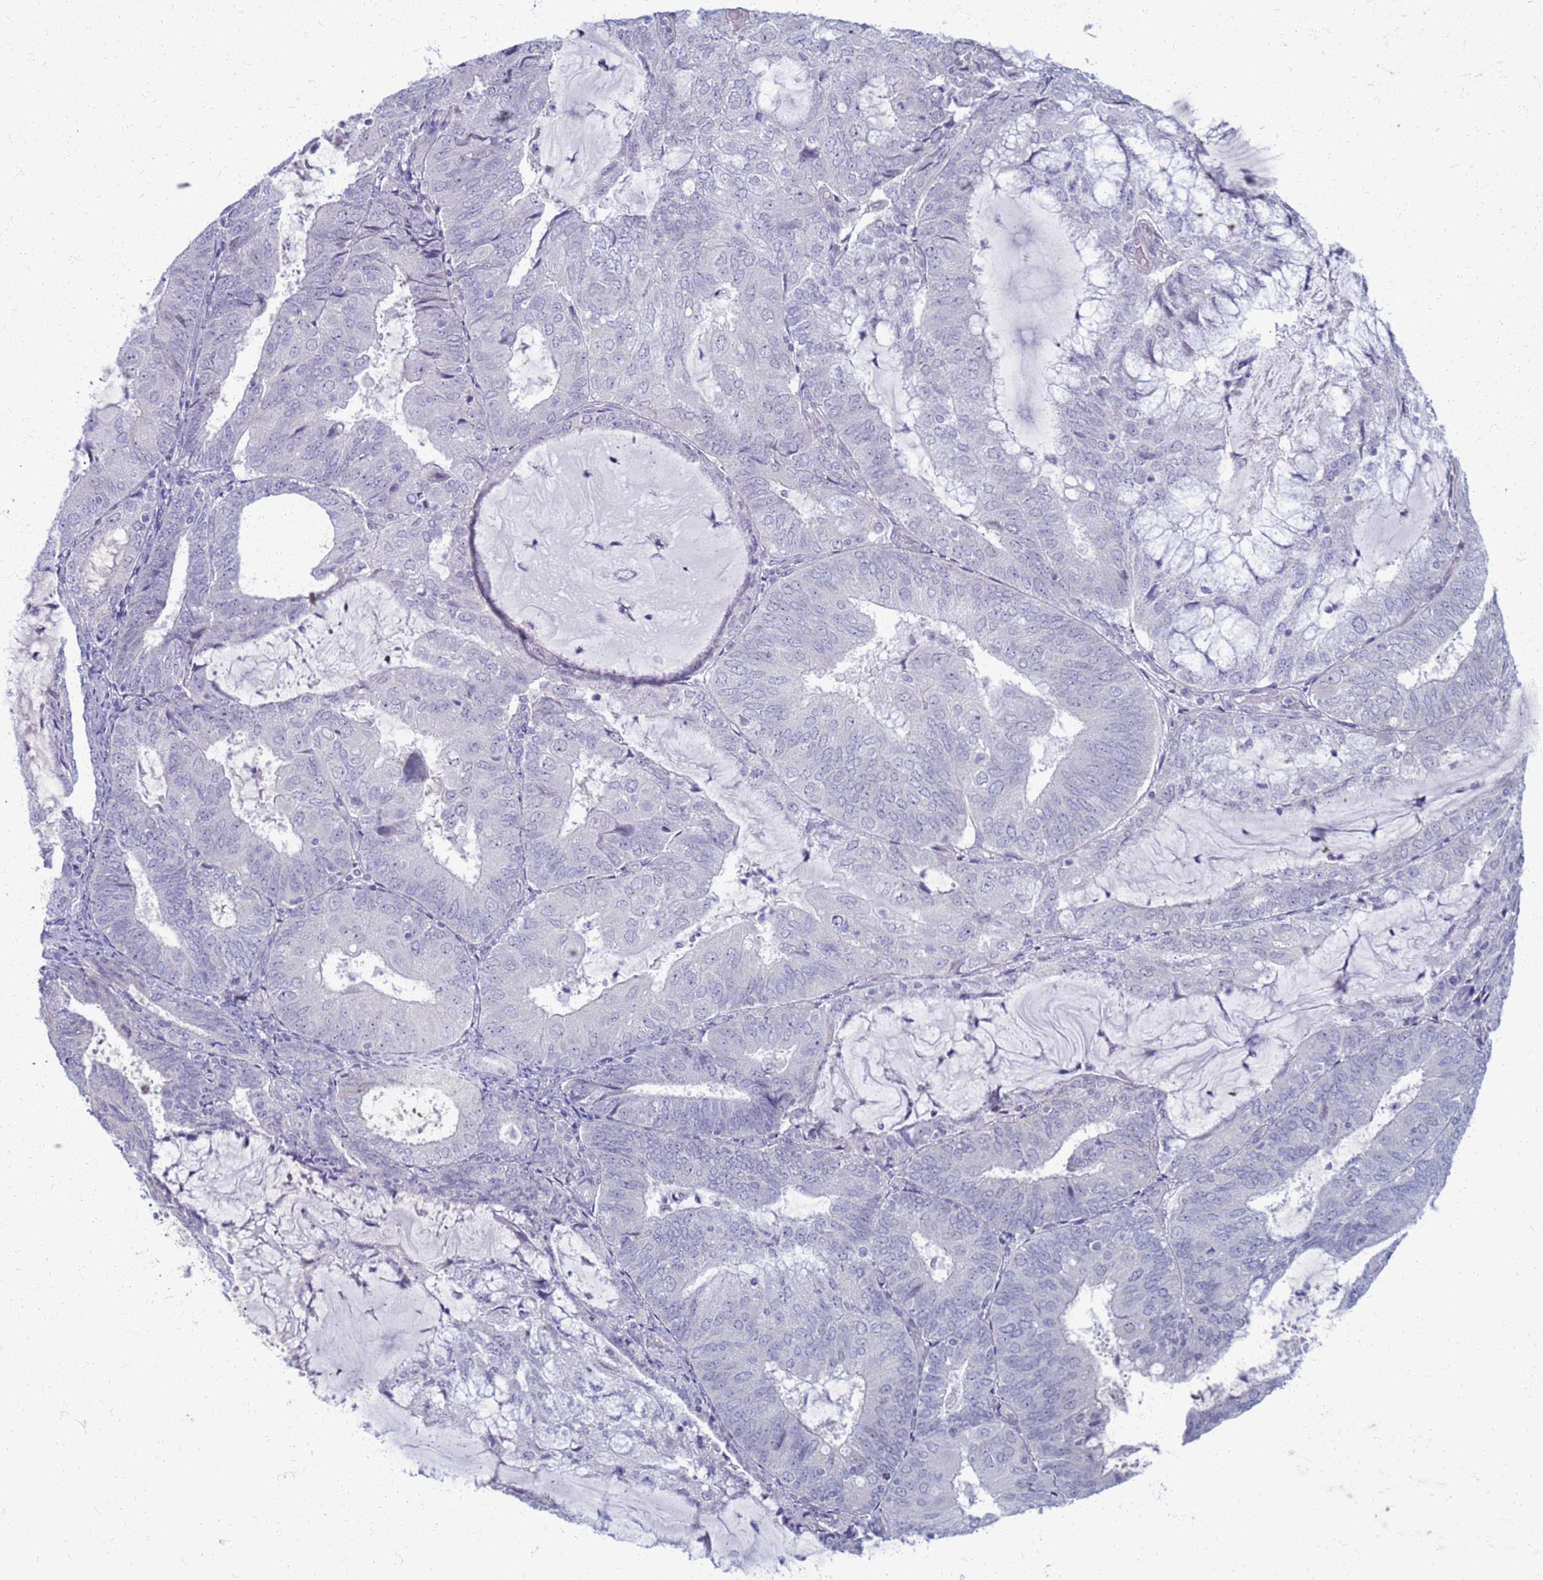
{"staining": {"intensity": "negative", "quantity": "none", "location": "none"}, "tissue": "endometrial cancer", "cell_type": "Tumor cells", "image_type": "cancer", "snomed": [{"axis": "morphology", "description": "Adenocarcinoma, NOS"}, {"axis": "topography", "description": "Endometrium"}], "caption": "This is a image of immunohistochemistry (IHC) staining of adenocarcinoma (endometrial), which shows no expression in tumor cells.", "gene": "CLCA2", "patient": {"sex": "female", "age": 81}}